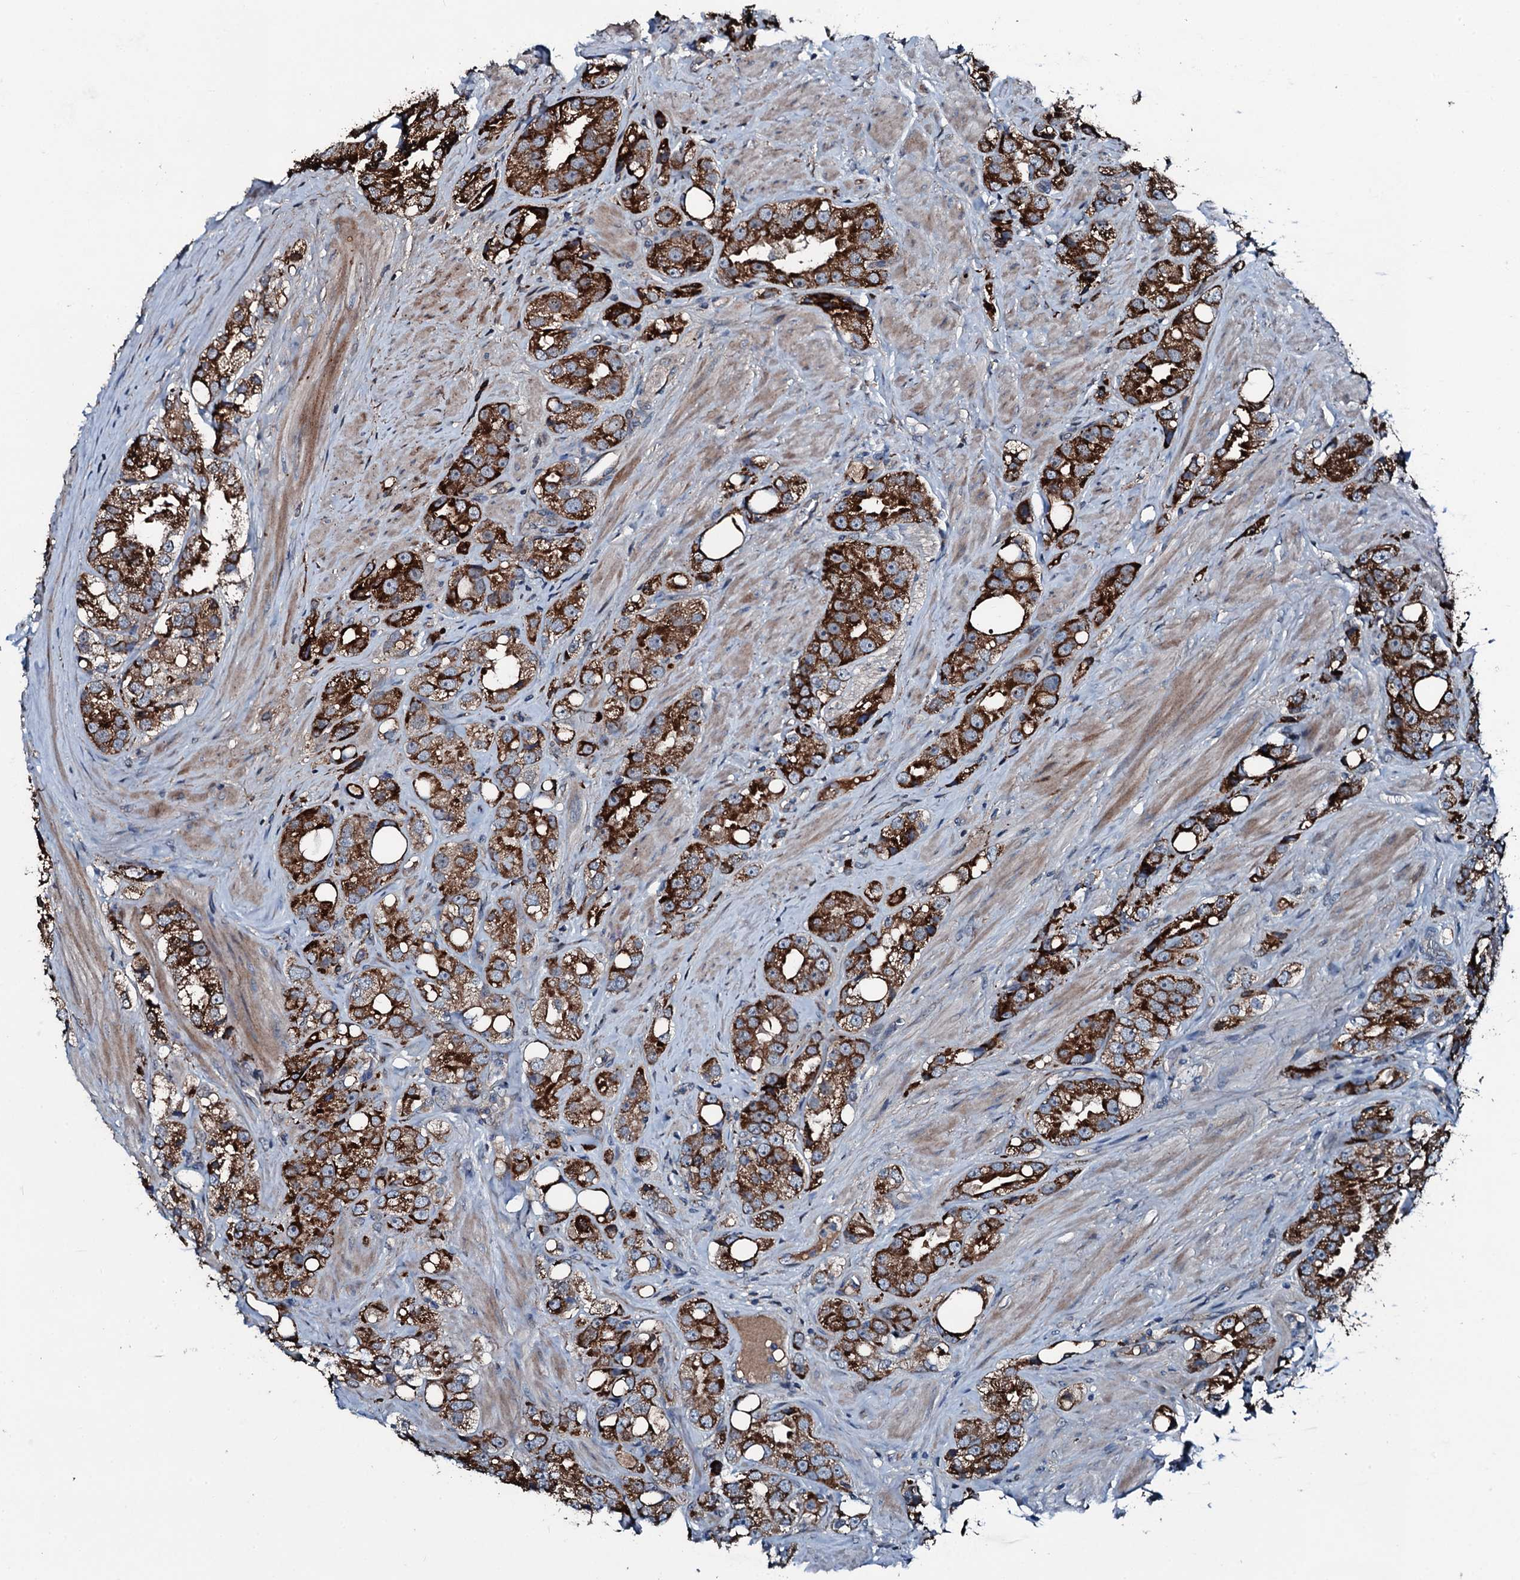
{"staining": {"intensity": "strong", "quantity": ">75%", "location": "cytoplasmic/membranous"}, "tissue": "prostate cancer", "cell_type": "Tumor cells", "image_type": "cancer", "snomed": [{"axis": "morphology", "description": "Adenocarcinoma, NOS"}, {"axis": "topography", "description": "Prostate"}], "caption": "IHC (DAB) staining of prostate cancer (adenocarcinoma) reveals strong cytoplasmic/membranous protein expression in about >75% of tumor cells.", "gene": "AARS1", "patient": {"sex": "male", "age": 79}}